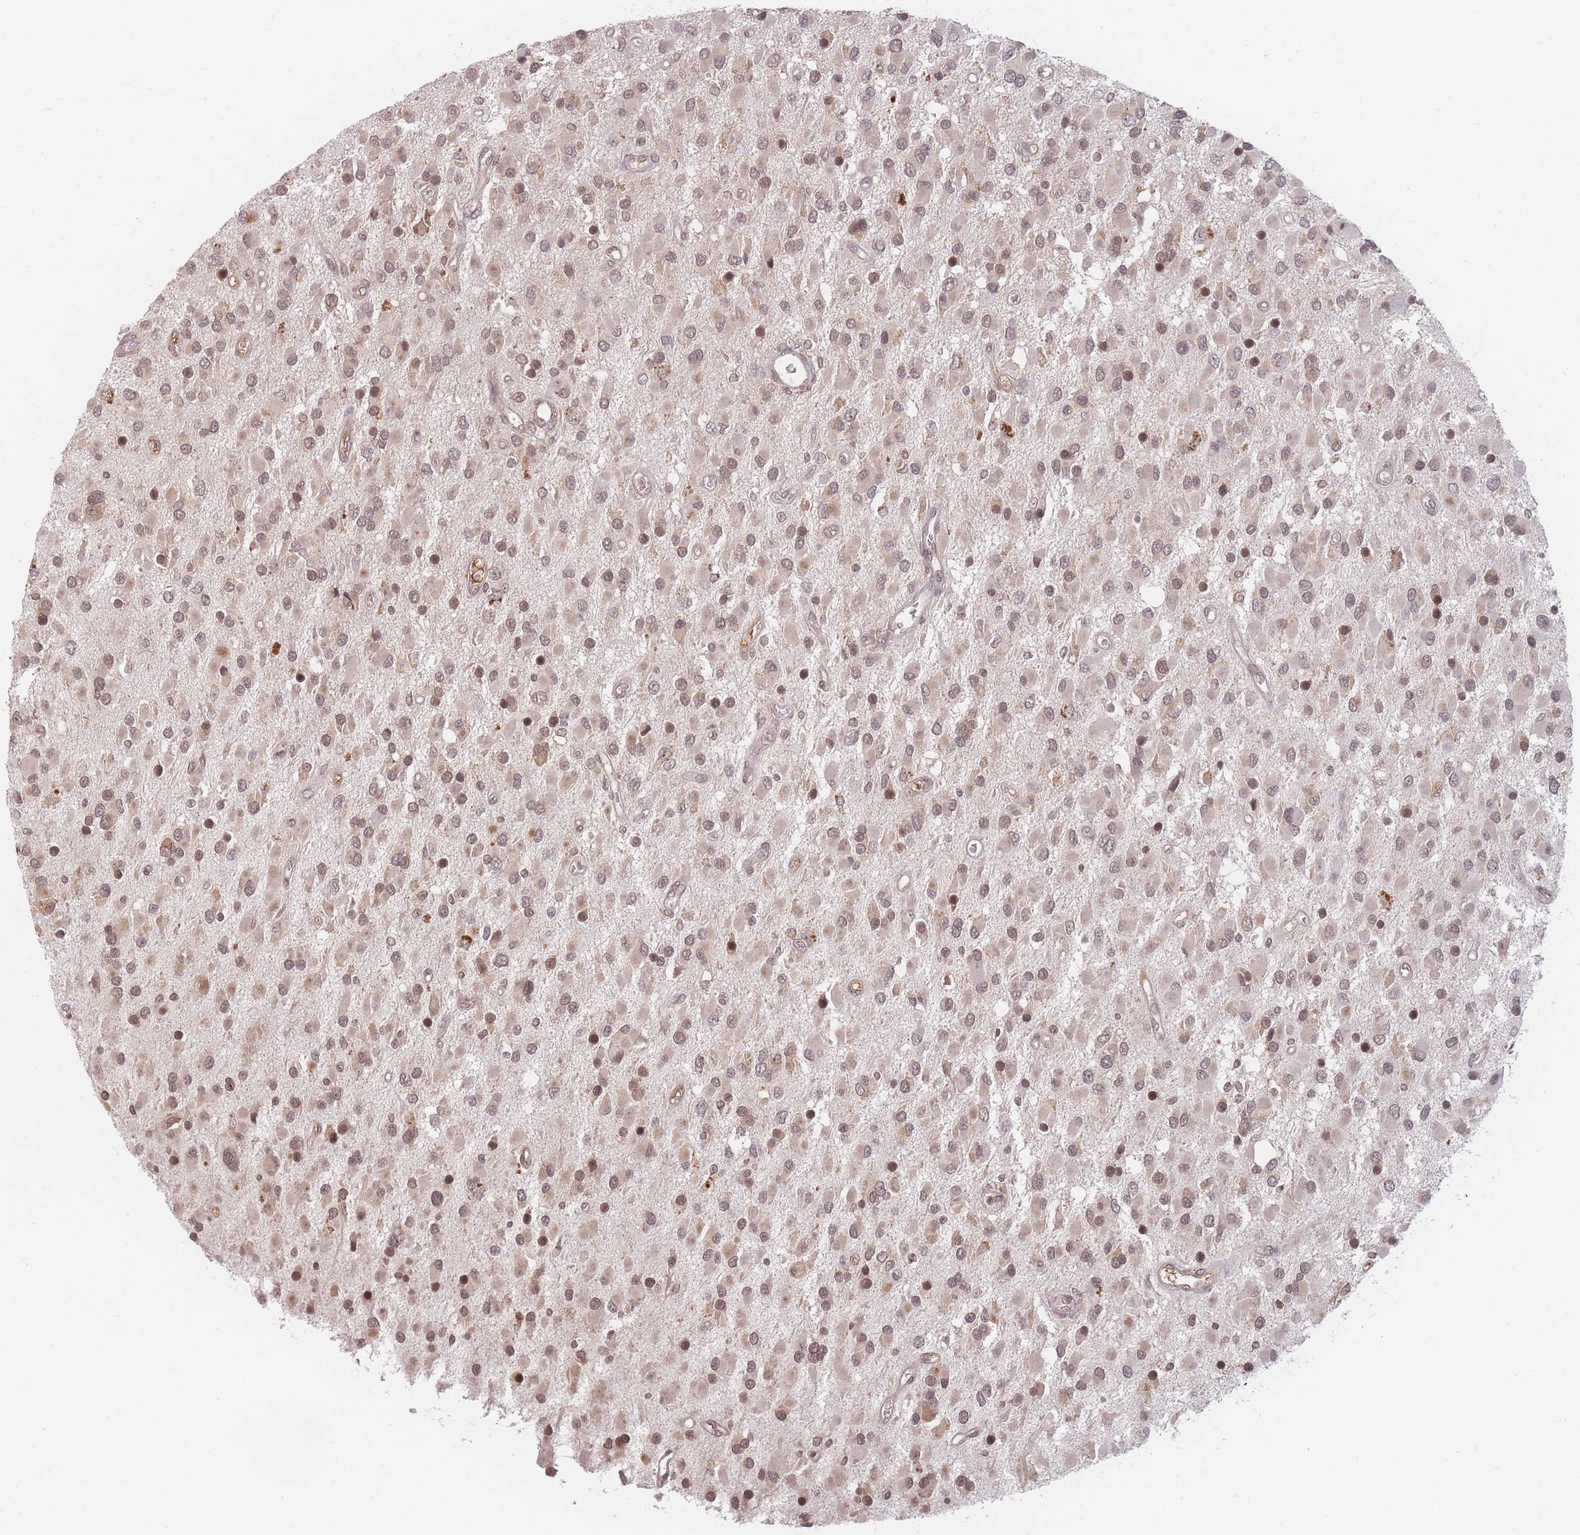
{"staining": {"intensity": "moderate", "quantity": ">75%", "location": "cytoplasmic/membranous,nuclear"}, "tissue": "glioma", "cell_type": "Tumor cells", "image_type": "cancer", "snomed": [{"axis": "morphology", "description": "Glioma, malignant, High grade"}, {"axis": "topography", "description": "Brain"}], "caption": "A high-resolution micrograph shows IHC staining of glioma, which exhibits moderate cytoplasmic/membranous and nuclear staining in about >75% of tumor cells. Immunohistochemistry (ihc) stains the protein in brown and the nuclei are stained blue.", "gene": "SPATA45", "patient": {"sex": "male", "age": 53}}